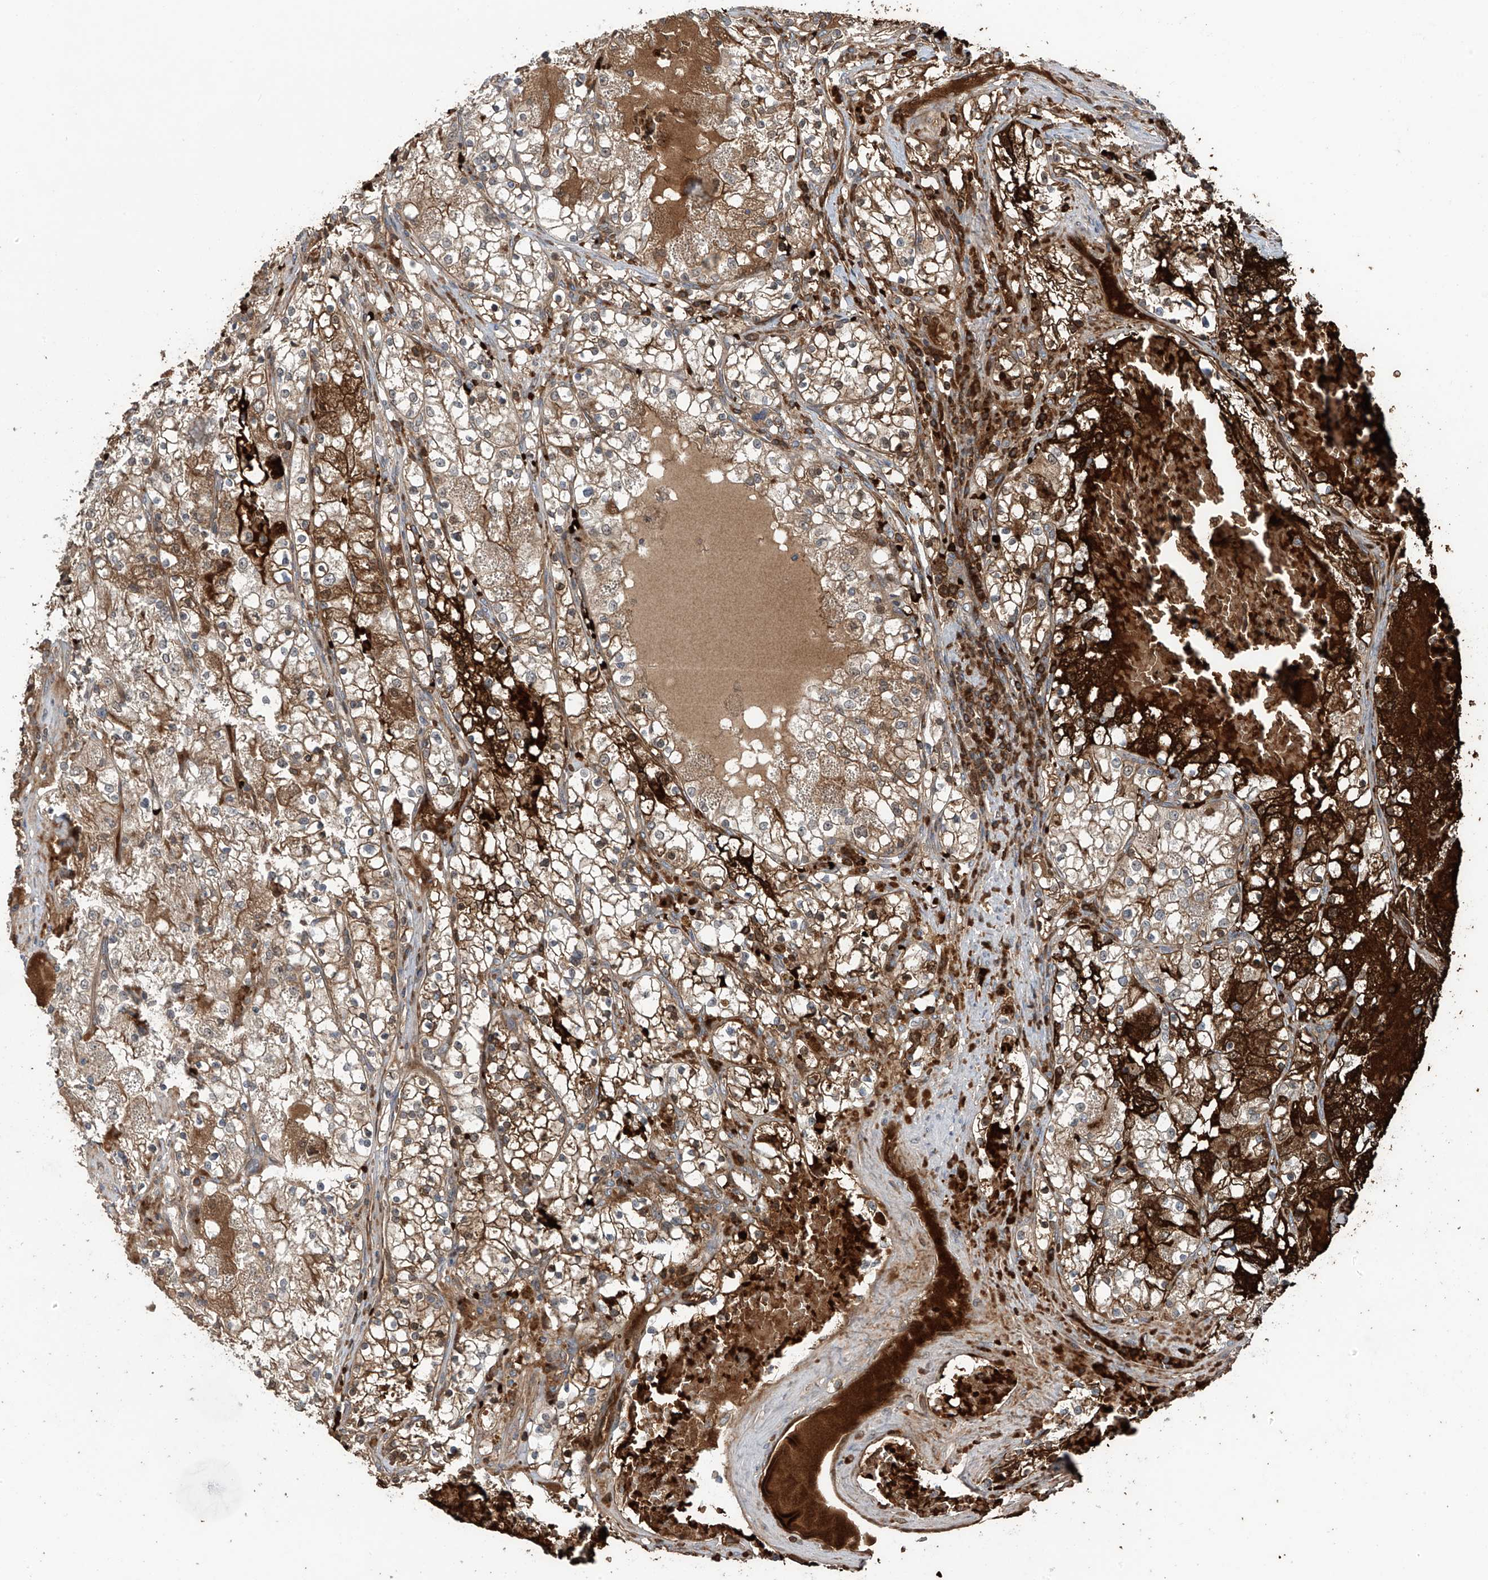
{"staining": {"intensity": "strong", "quantity": "<25%", "location": "cytoplasmic/membranous"}, "tissue": "renal cancer", "cell_type": "Tumor cells", "image_type": "cancer", "snomed": [{"axis": "morphology", "description": "Normal tissue, NOS"}, {"axis": "morphology", "description": "Adenocarcinoma, NOS"}, {"axis": "topography", "description": "Kidney"}], "caption": "DAB (3,3'-diaminobenzidine) immunohistochemical staining of renal cancer displays strong cytoplasmic/membranous protein expression in about <25% of tumor cells. (IHC, brightfield microscopy, high magnification).", "gene": "ZDHHC9", "patient": {"sex": "male", "age": 68}}